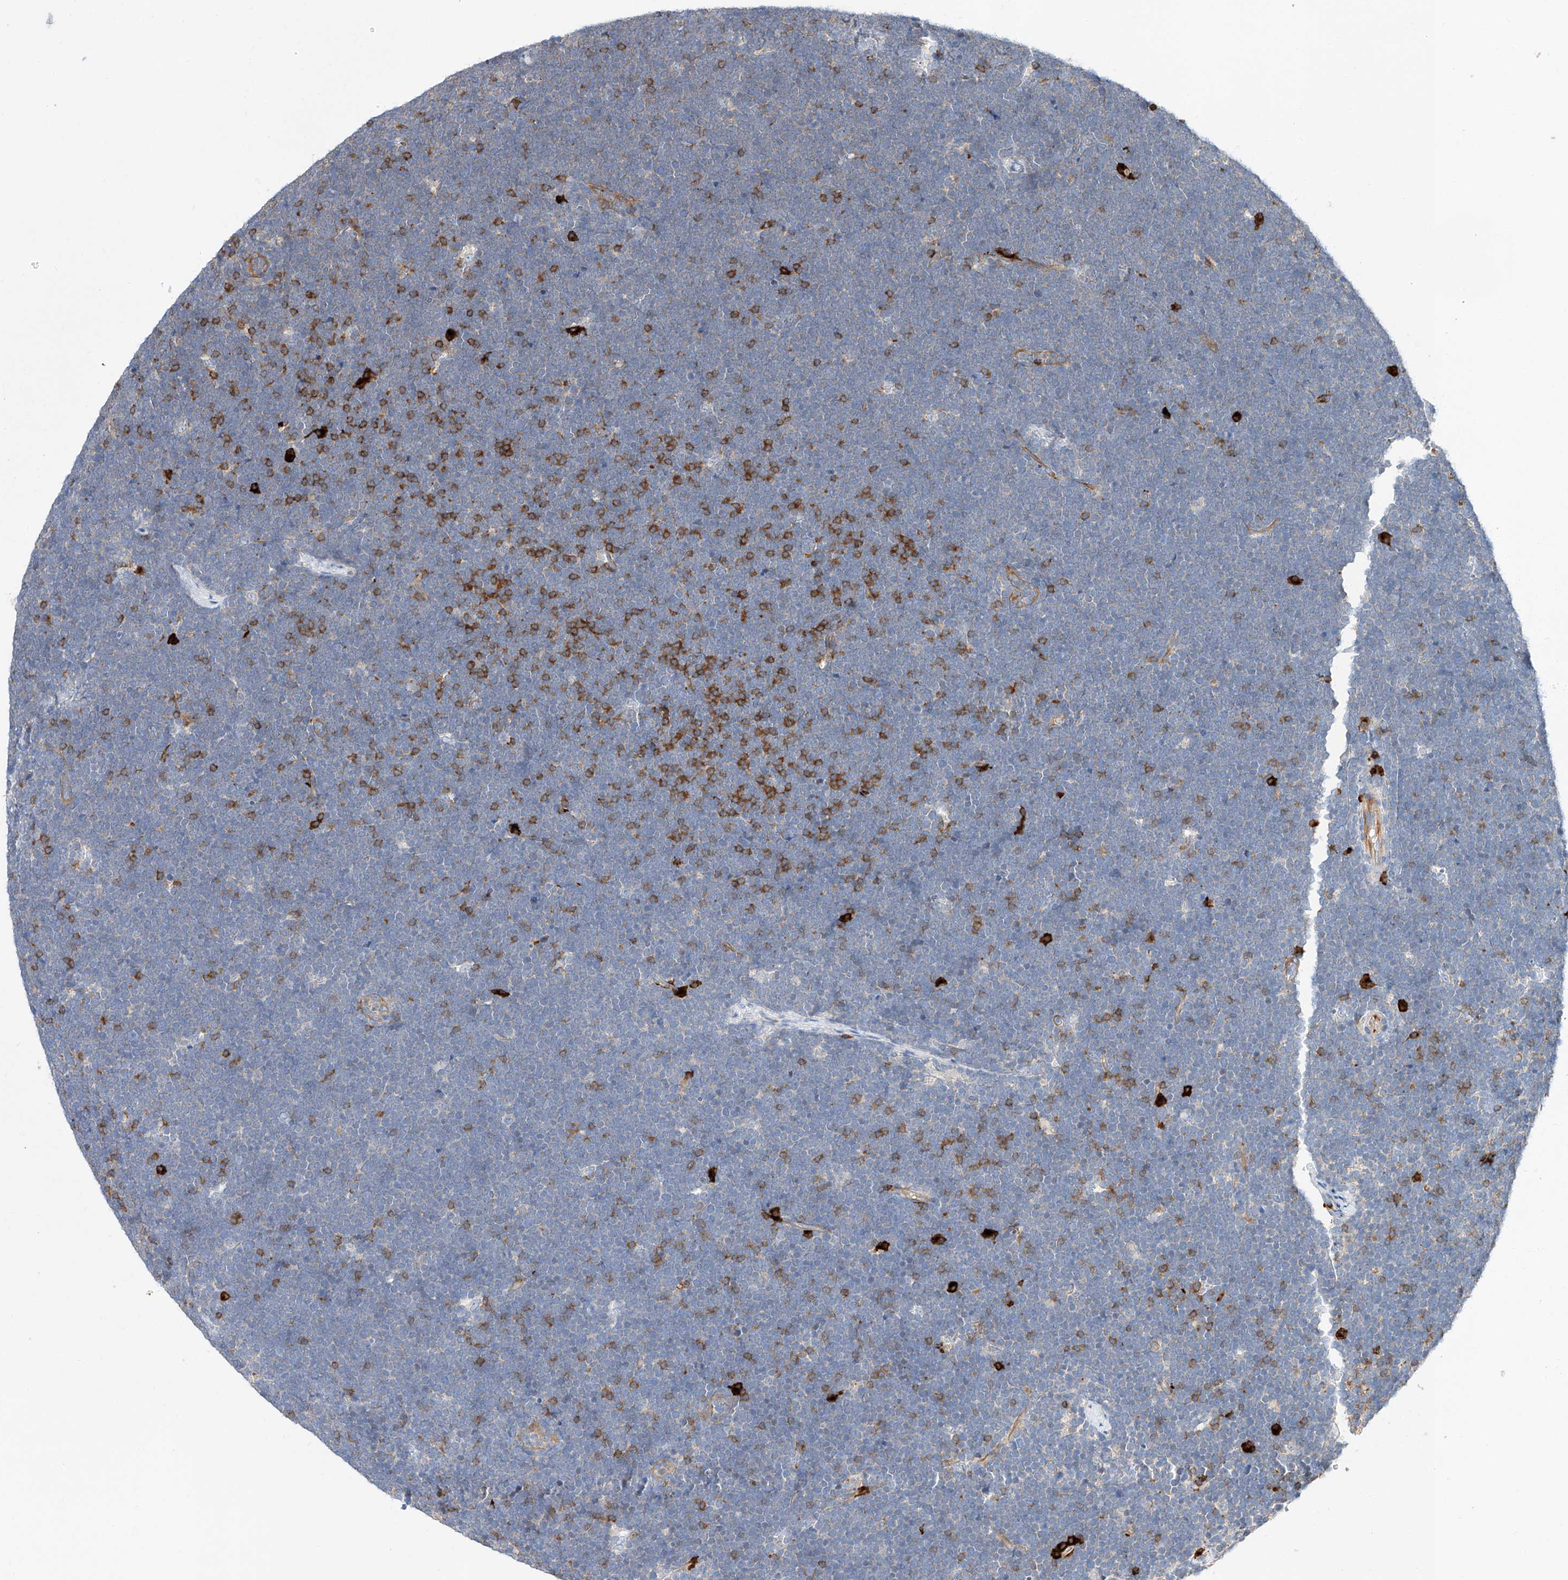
{"staining": {"intensity": "moderate", "quantity": "<25%", "location": "cytoplasmic/membranous"}, "tissue": "lymphoma", "cell_type": "Tumor cells", "image_type": "cancer", "snomed": [{"axis": "morphology", "description": "Malignant lymphoma, non-Hodgkin's type, High grade"}, {"axis": "topography", "description": "Lymph node"}], "caption": "Protein expression by immunohistochemistry (IHC) exhibits moderate cytoplasmic/membranous expression in approximately <25% of tumor cells in lymphoma.", "gene": "GLMN", "patient": {"sex": "male", "age": 13}}